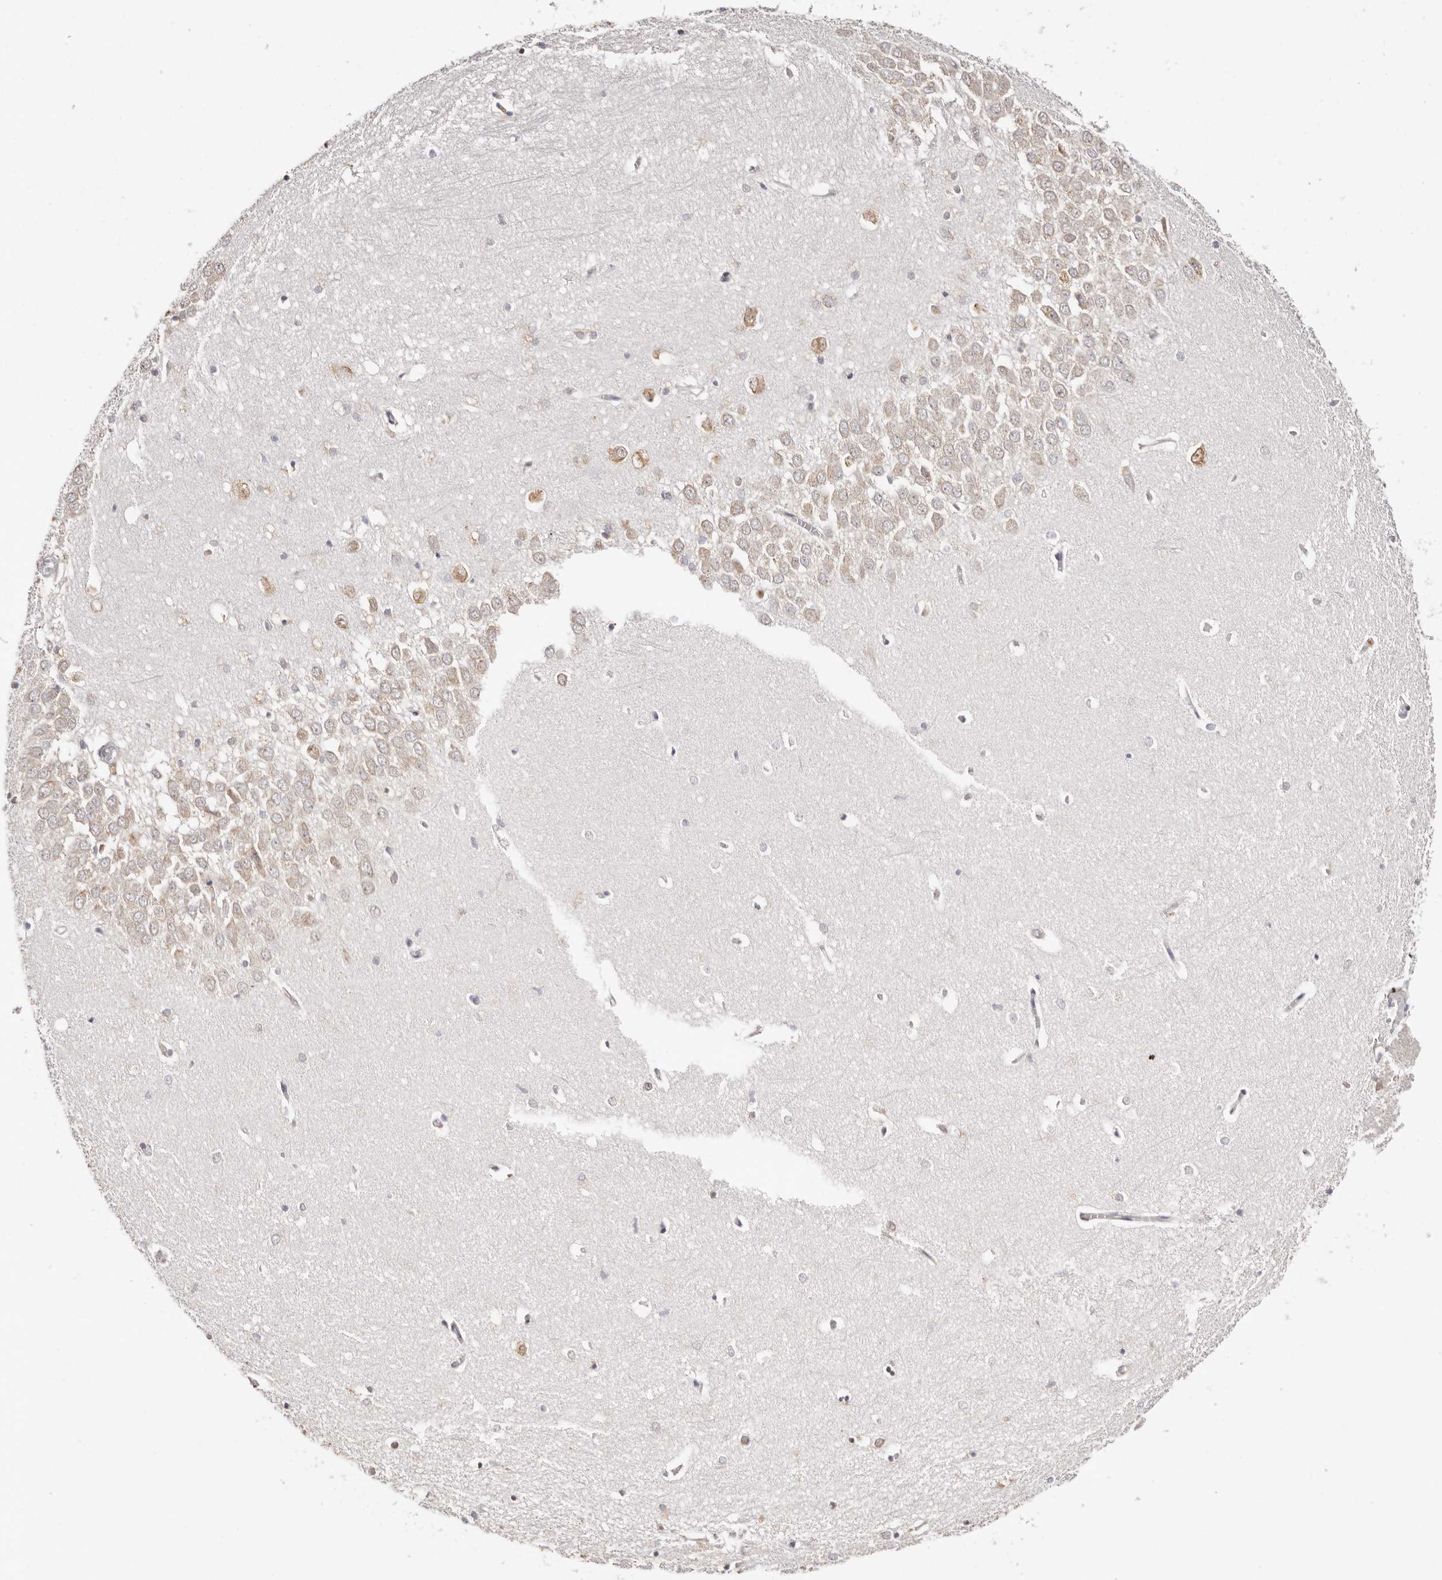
{"staining": {"intensity": "negative", "quantity": "none", "location": "none"}, "tissue": "hippocampus", "cell_type": "Glial cells", "image_type": "normal", "snomed": [{"axis": "morphology", "description": "Normal tissue, NOS"}, {"axis": "topography", "description": "Hippocampus"}], "caption": "The photomicrograph shows no staining of glial cells in normal hippocampus.", "gene": "BCL2L15", "patient": {"sex": "female", "age": 64}}